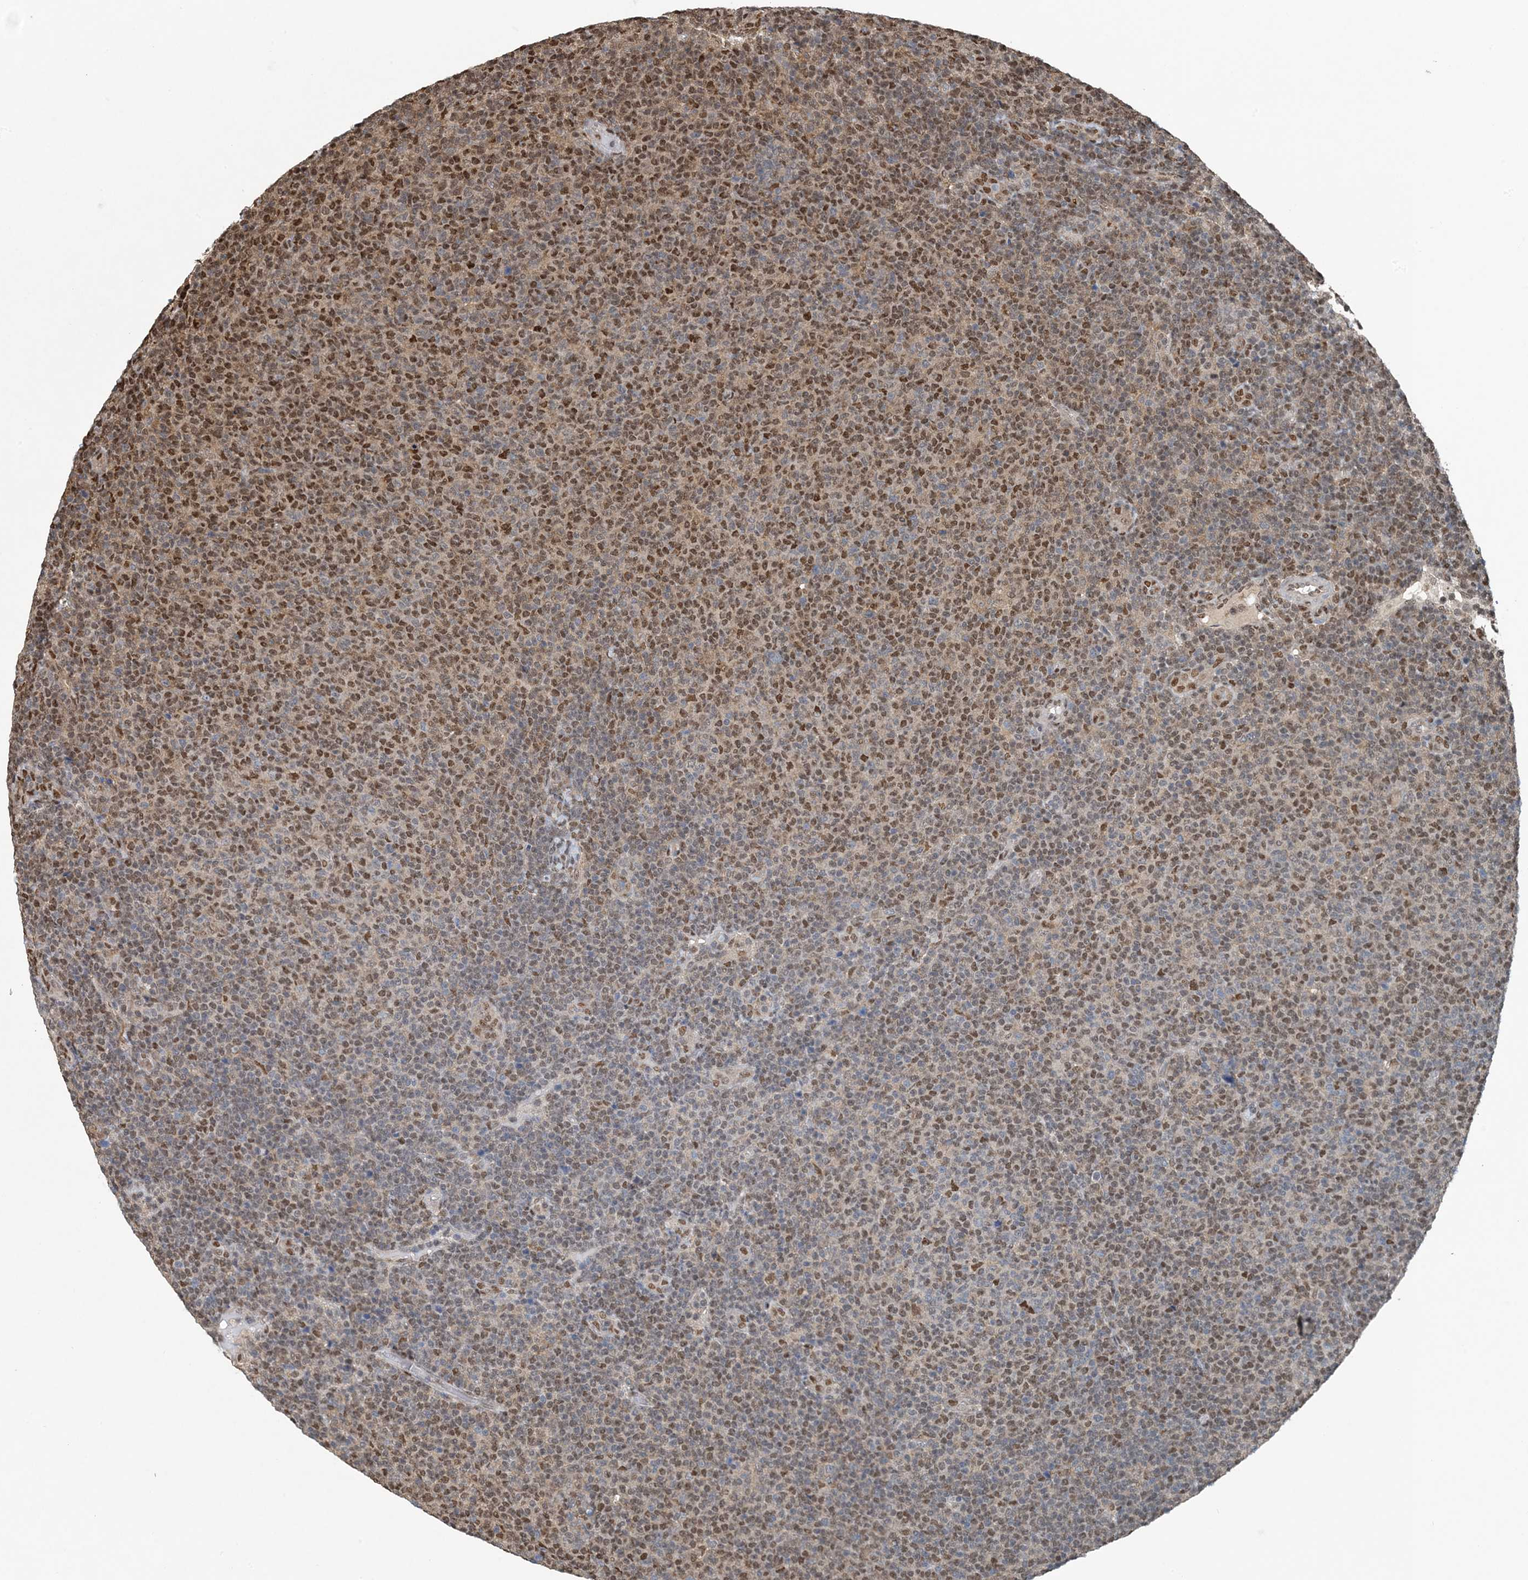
{"staining": {"intensity": "strong", "quantity": "<25%", "location": "nuclear"}, "tissue": "lymphoma", "cell_type": "Tumor cells", "image_type": "cancer", "snomed": [{"axis": "morphology", "description": "Malignant lymphoma, non-Hodgkin's type, Low grade"}, {"axis": "topography", "description": "Lymph node"}], "caption": "Tumor cells reveal medium levels of strong nuclear expression in approximately <25% of cells in human low-grade malignant lymphoma, non-Hodgkin's type. The protein of interest is shown in brown color, while the nuclei are stained blue.", "gene": "HIKESHI", "patient": {"sex": "male", "age": 66}}